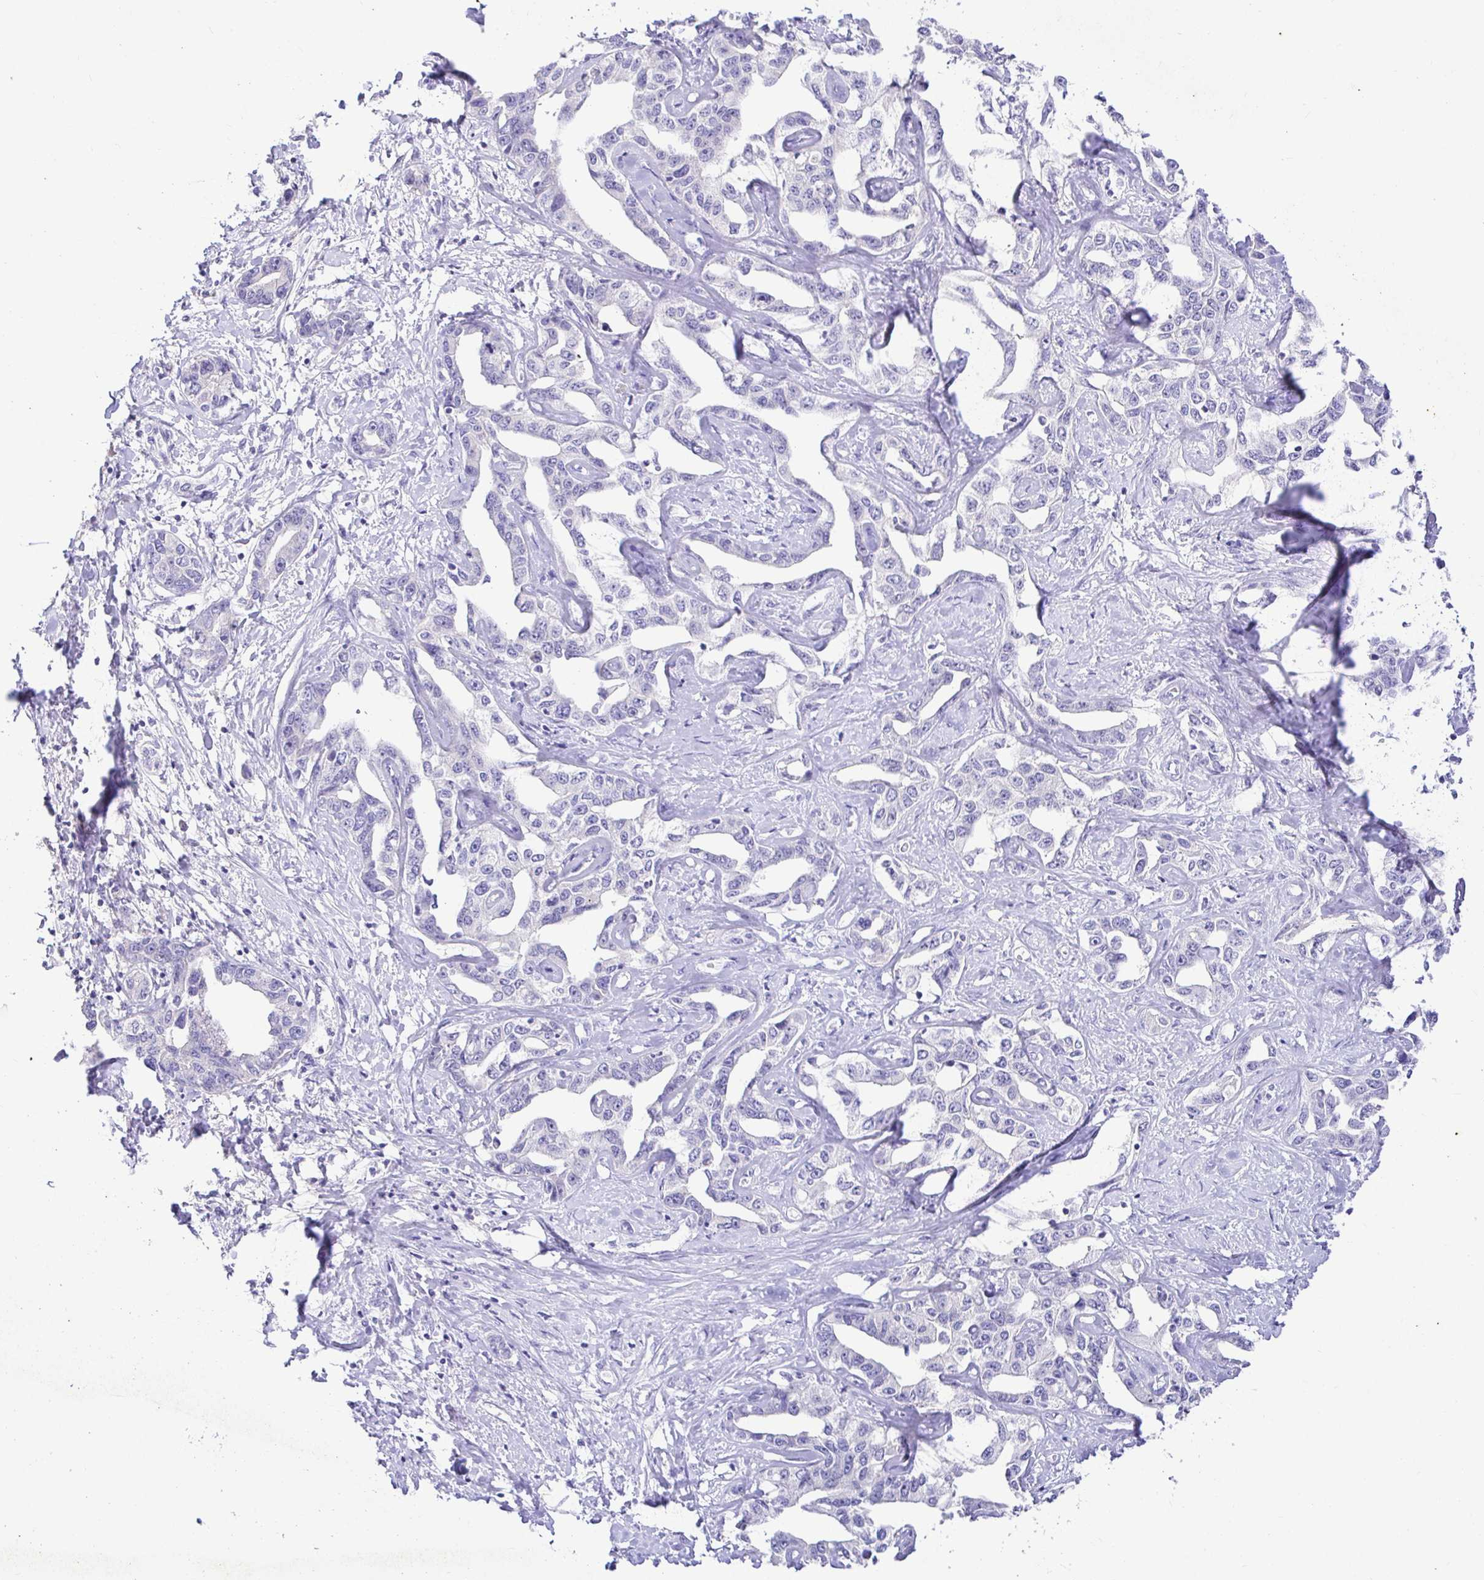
{"staining": {"intensity": "negative", "quantity": "none", "location": "none"}, "tissue": "liver cancer", "cell_type": "Tumor cells", "image_type": "cancer", "snomed": [{"axis": "morphology", "description": "Cholangiocarcinoma"}, {"axis": "topography", "description": "Liver"}], "caption": "Tumor cells are negative for brown protein staining in liver cholangiocarcinoma.", "gene": "CDO1", "patient": {"sex": "male", "age": 59}}